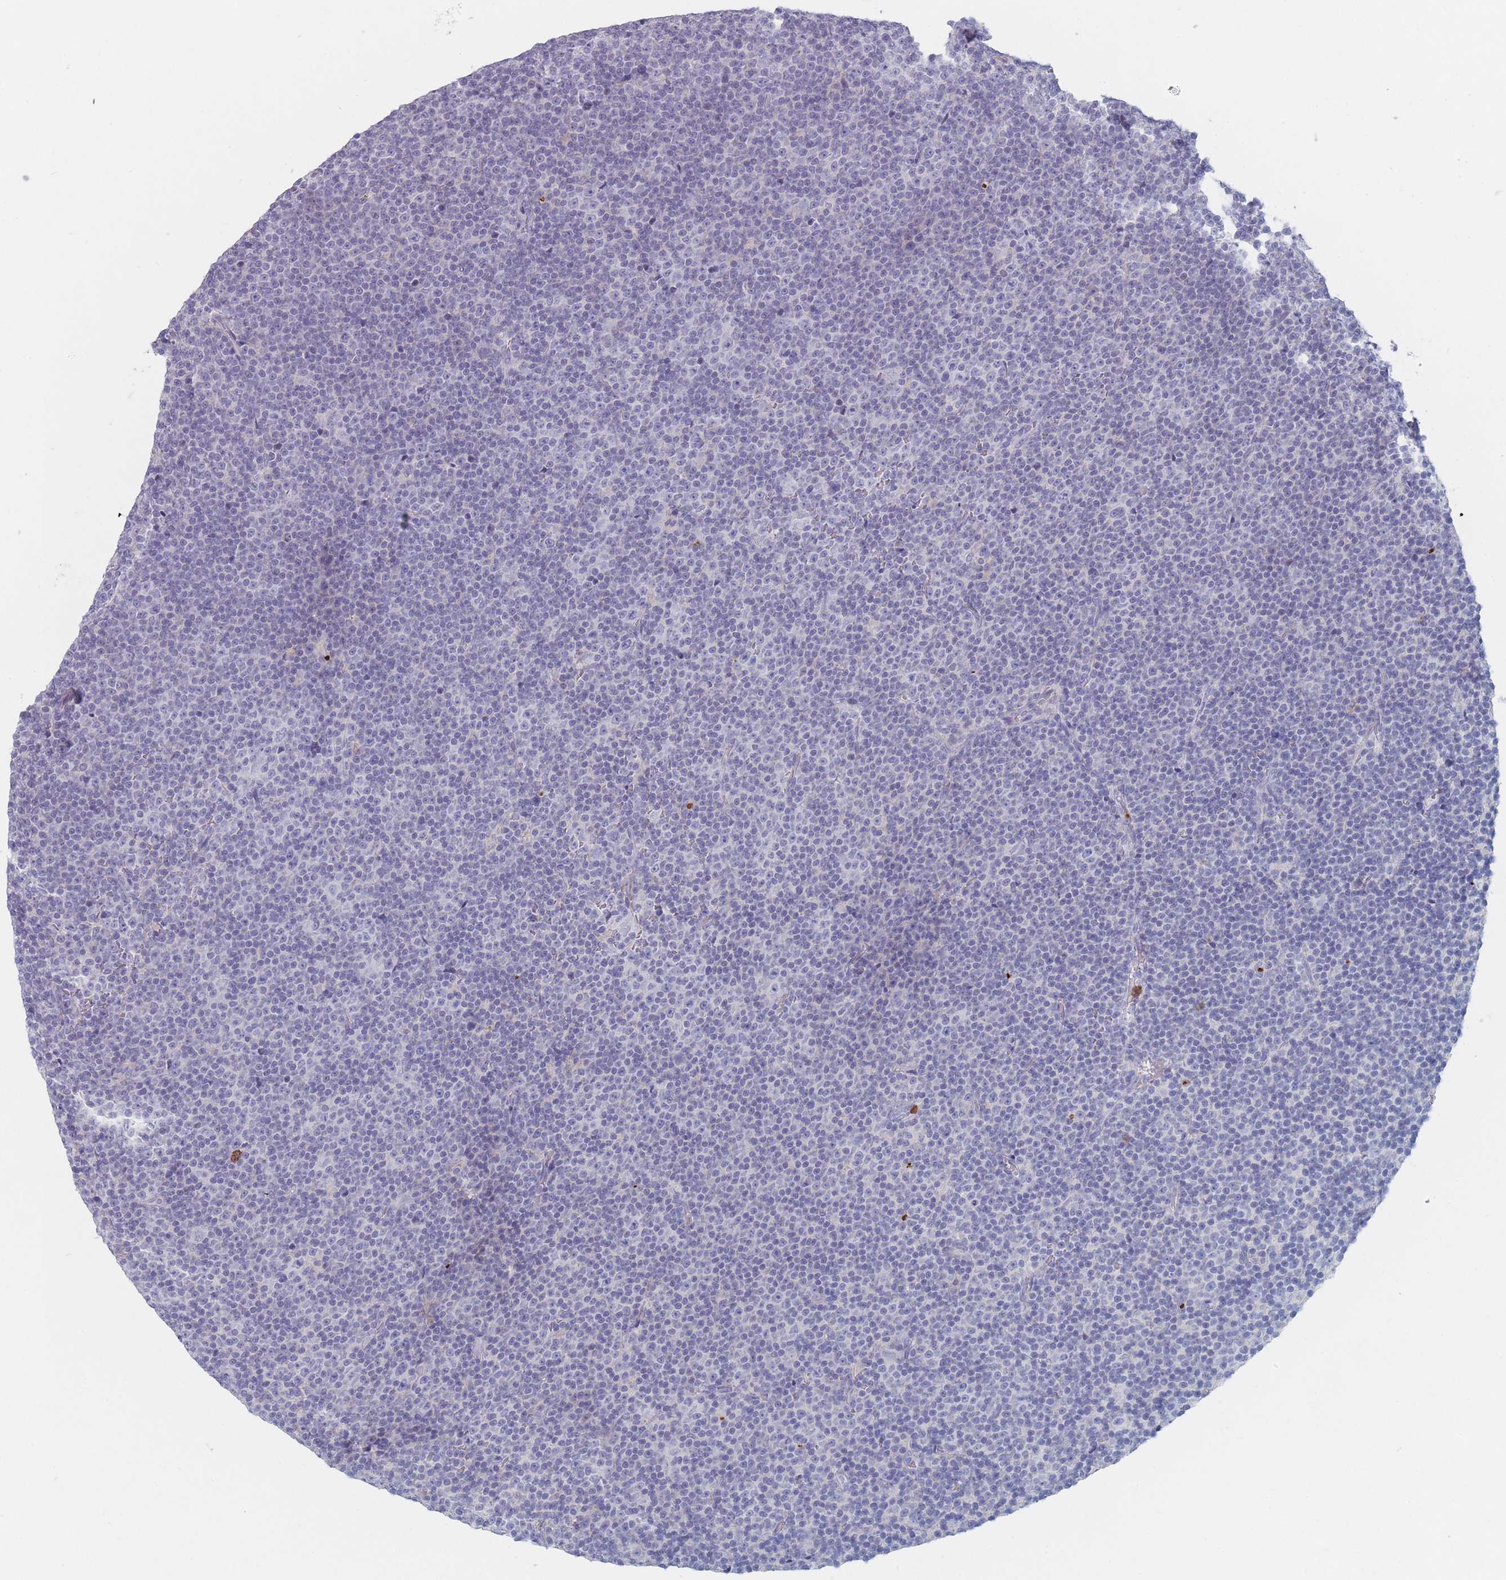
{"staining": {"intensity": "negative", "quantity": "none", "location": "none"}, "tissue": "lymphoma", "cell_type": "Tumor cells", "image_type": "cancer", "snomed": [{"axis": "morphology", "description": "Malignant lymphoma, non-Hodgkin's type, Low grade"}, {"axis": "topography", "description": "Lymph node"}], "caption": "Protein analysis of malignant lymphoma, non-Hodgkin's type (low-grade) demonstrates no significant positivity in tumor cells.", "gene": "ATP1A3", "patient": {"sex": "female", "age": 67}}